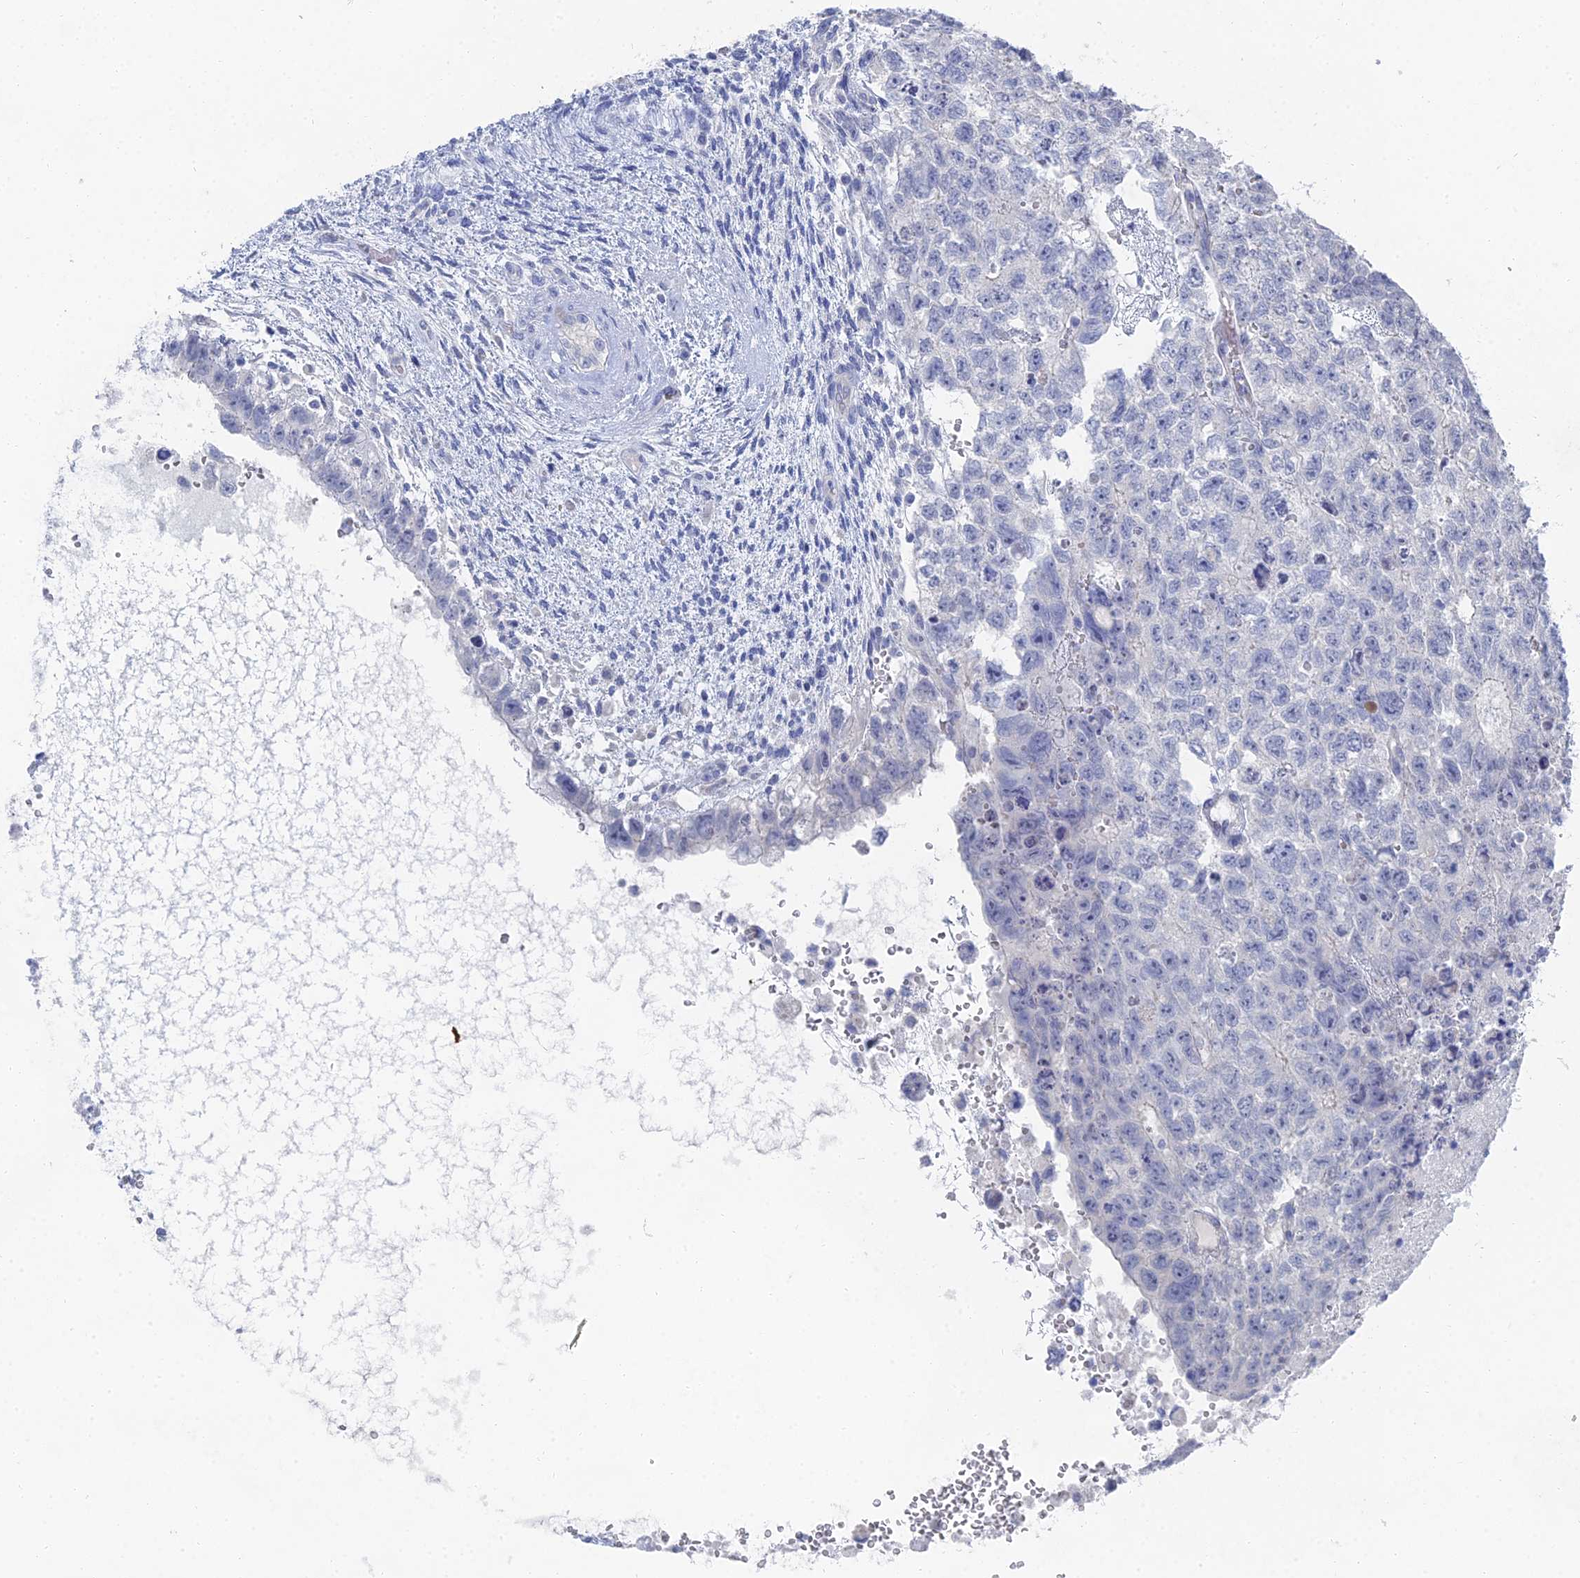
{"staining": {"intensity": "negative", "quantity": "none", "location": "none"}, "tissue": "testis cancer", "cell_type": "Tumor cells", "image_type": "cancer", "snomed": [{"axis": "morphology", "description": "Carcinoma, Embryonal, NOS"}, {"axis": "topography", "description": "Testis"}], "caption": "DAB immunohistochemical staining of testis cancer shows no significant positivity in tumor cells. The staining was performed using DAB to visualize the protein expression in brown, while the nuclei were stained in blue with hematoxylin (Magnification: 20x).", "gene": "GFAP", "patient": {"sex": "male", "age": 26}}